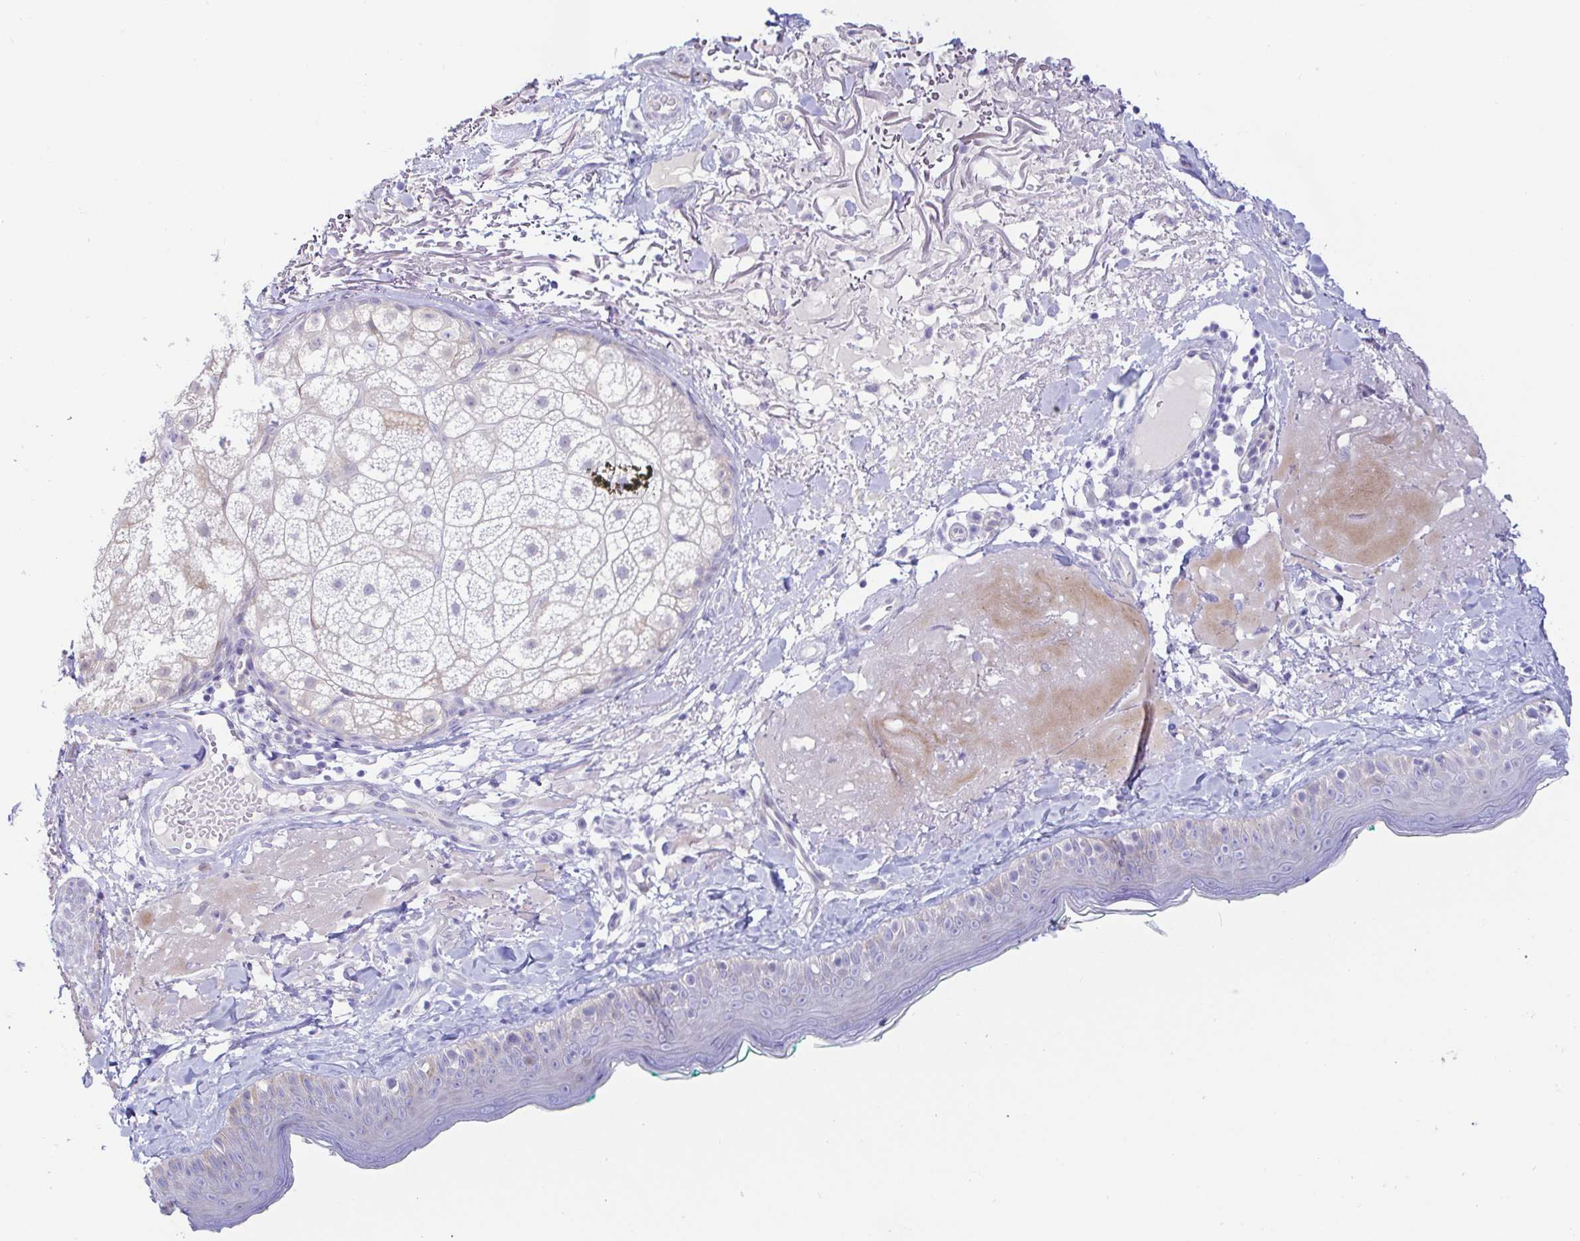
{"staining": {"intensity": "negative", "quantity": "none", "location": "none"}, "tissue": "skin", "cell_type": "Fibroblasts", "image_type": "normal", "snomed": [{"axis": "morphology", "description": "Normal tissue, NOS"}, {"axis": "topography", "description": "Skin"}], "caption": "Normal skin was stained to show a protein in brown. There is no significant positivity in fibroblasts.", "gene": "PINLYP", "patient": {"sex": "male", "age": 73}}